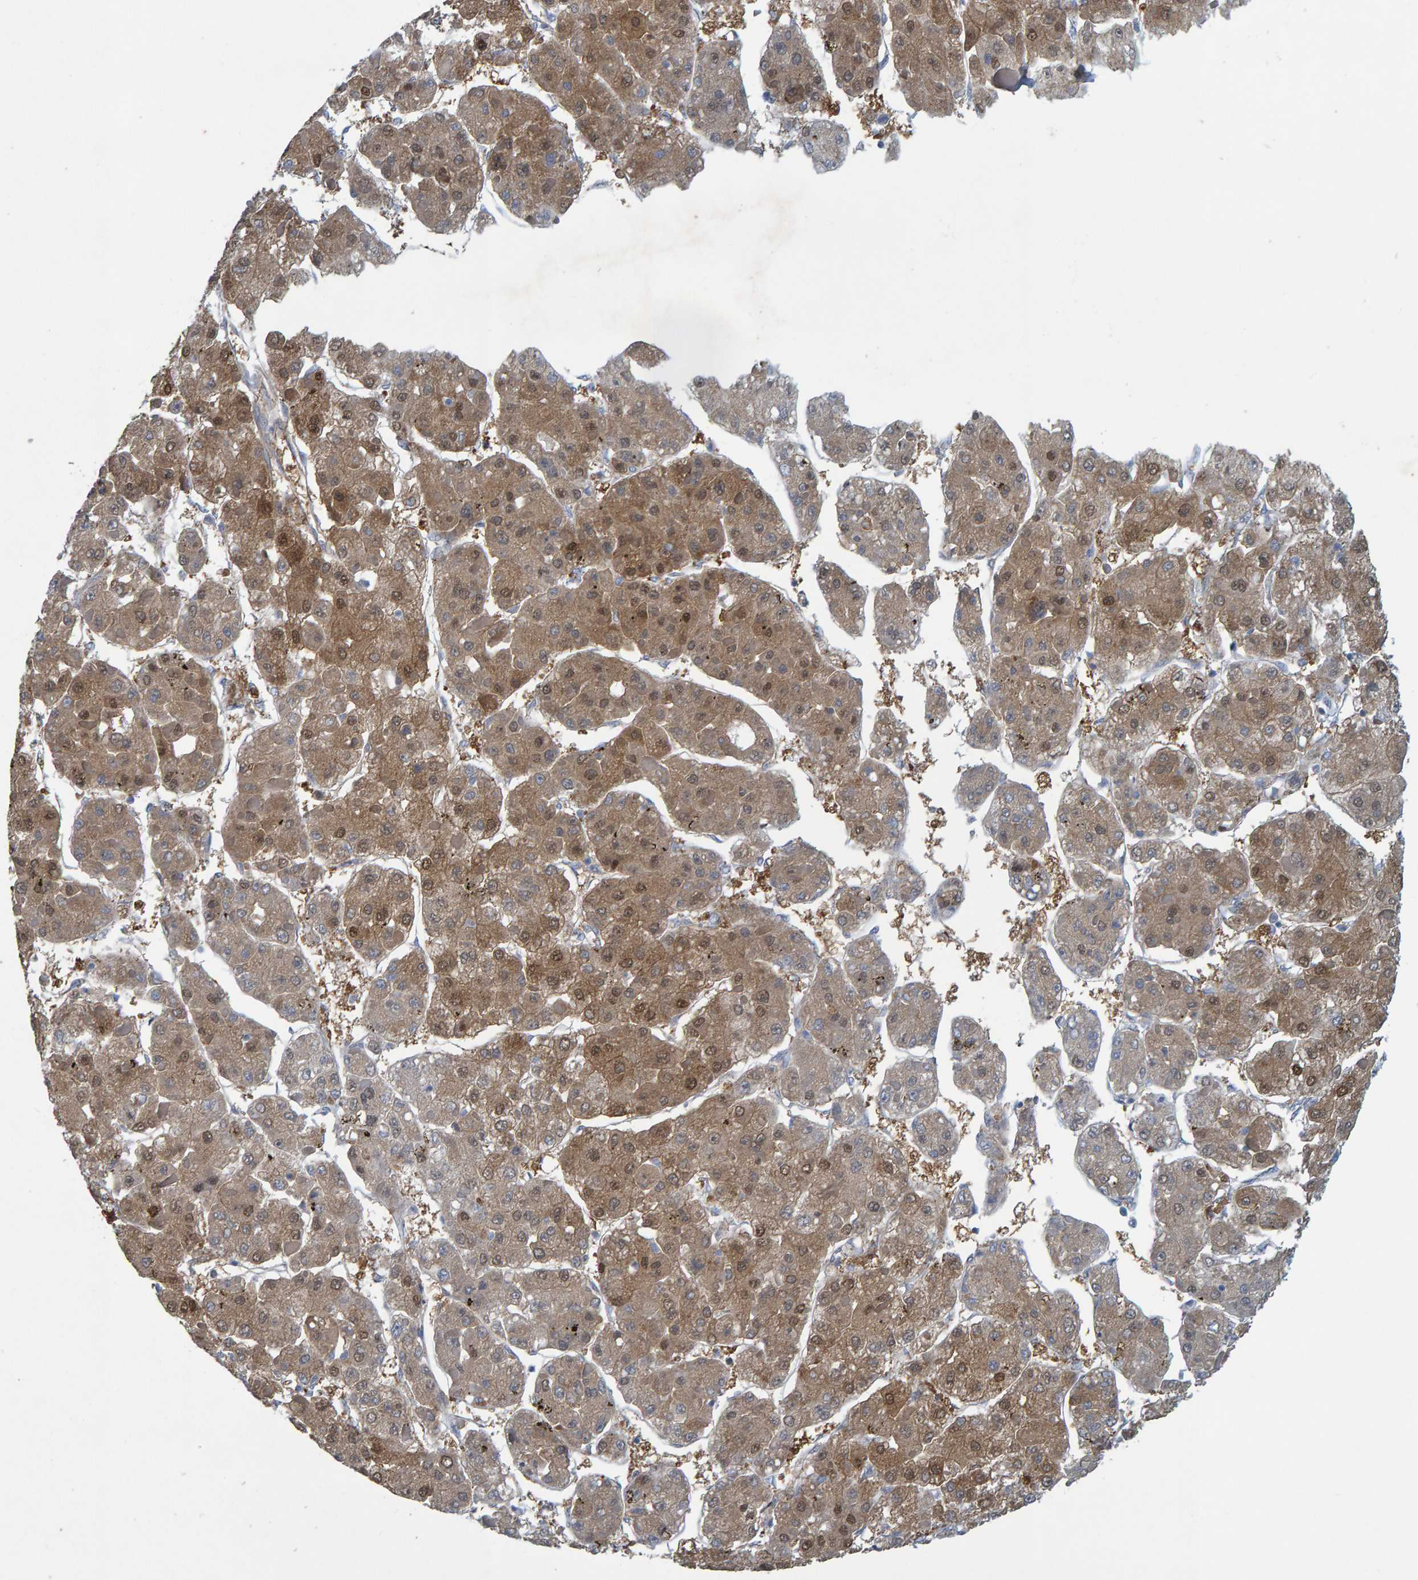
{"staining": {"intensity": "moderate", "quantity": "25%-75%", "location": "cytoplasmic/membranous,nuclear"}, "tissue": "liver cancer", "cell_type": "Tumor cells", "image_type": "cancer", "snomed": [{"axis": "morphology", "description": "Carcinoma, Hepatocellular, NOS"}, {"axis": "topography", "description": "Liver"}], "caption": "A high-resolution image shows IHC staining of liver hepatocellular carcinoma, which displays moderate cytoplasmic/membranous and nuclear positivity in approximately 25%-75% of tumor cells.", "gene": "ALAD", "patient": {"sex": "female", "age": 73}}